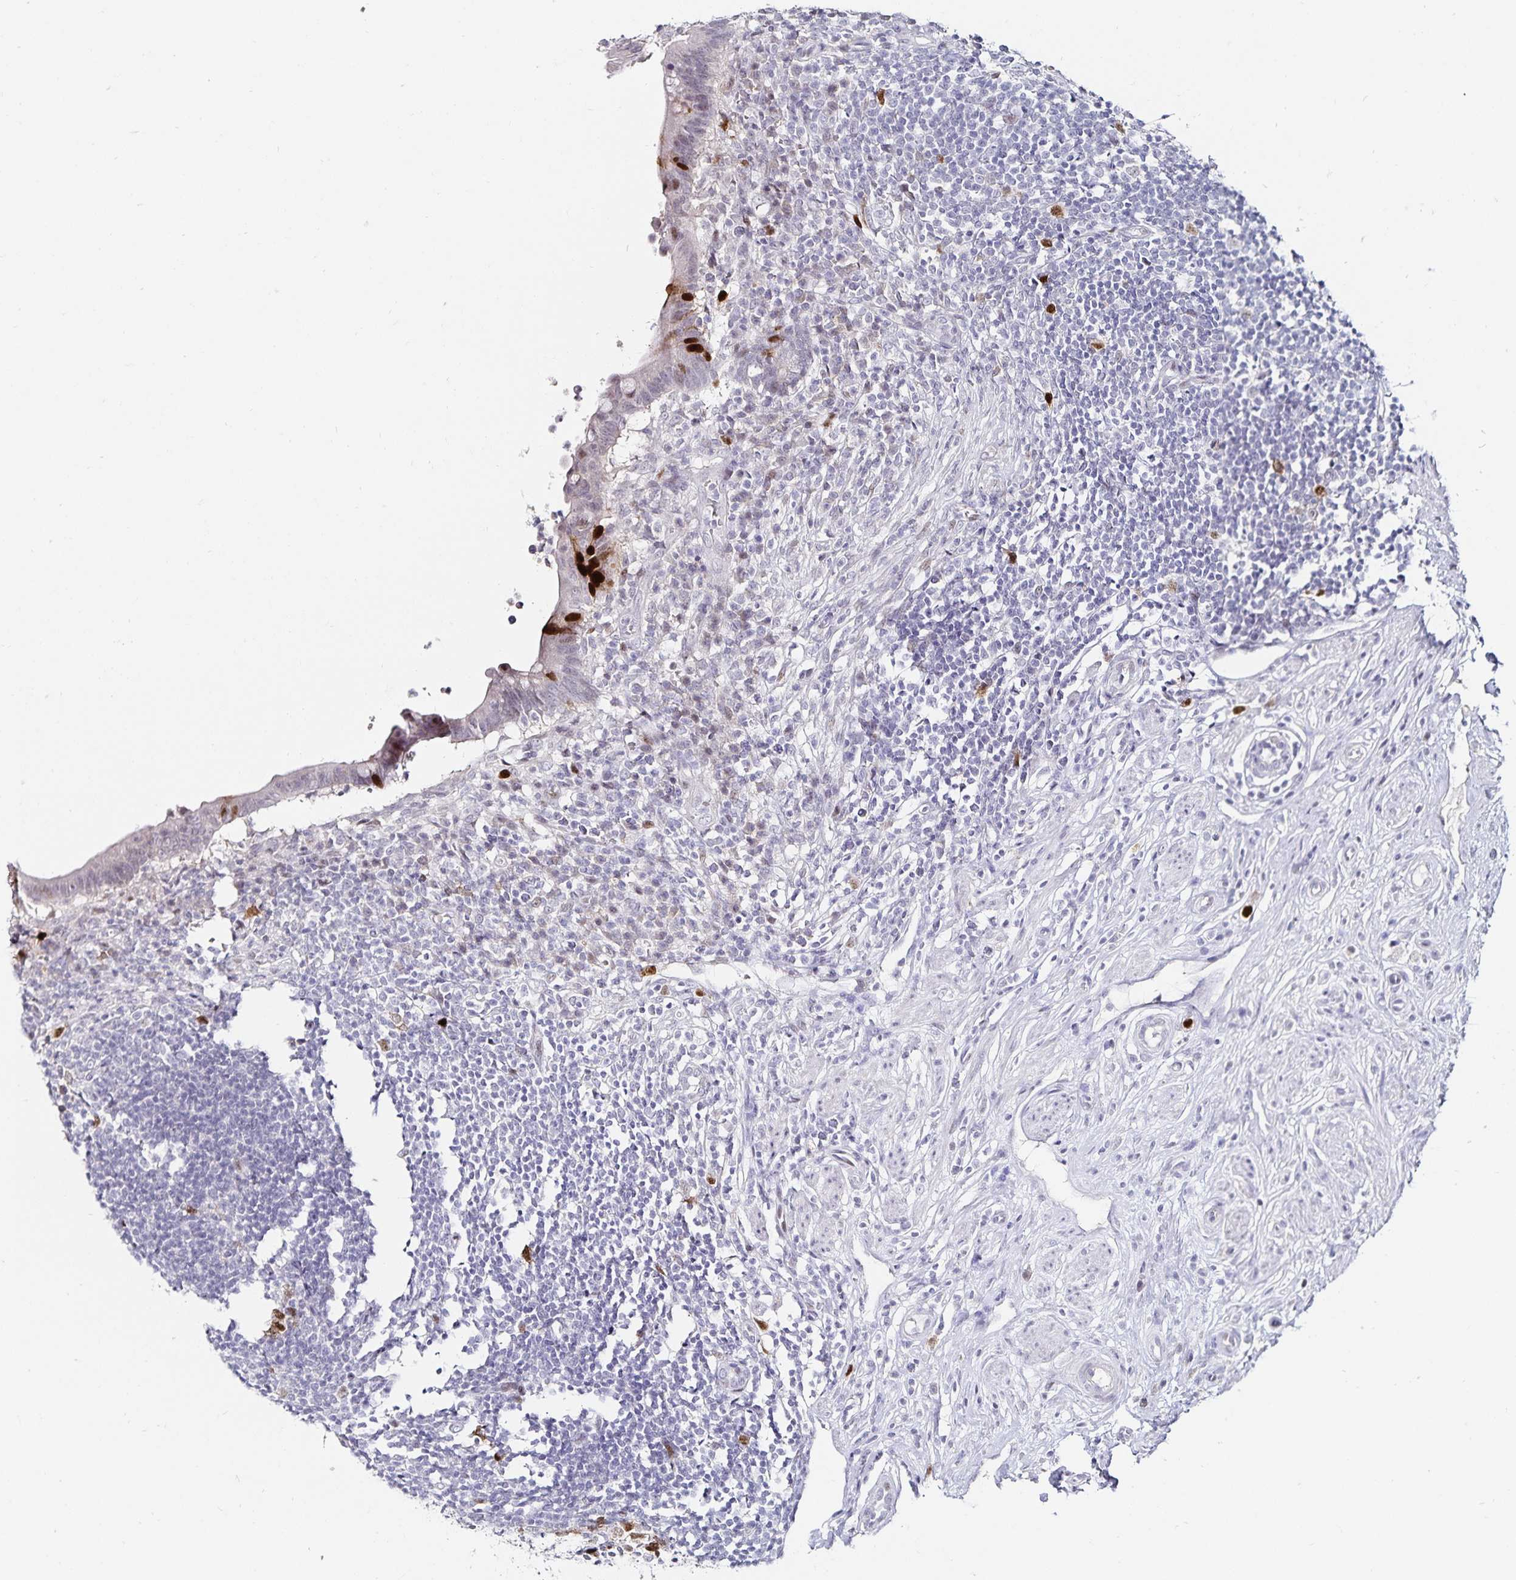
{"staining": {"intensity": "strong", "quantity": "<25%", "location": "nuclear"}, "tissue": "appendix", "cell_type": "Glandular cells", "image_type": "normal", "snomed": [{"axis": "morphology", "description": "Normal tissue, NOS"}, {"axis": "topography", "description": "Appendix"}], "caption": "The micrograph shows staining of benign appendix, revealing strong nuclear protein staining (brown color) within glandular cells.", "gene": "ANLN", "patient": {"sex": "female", "age": 56}}